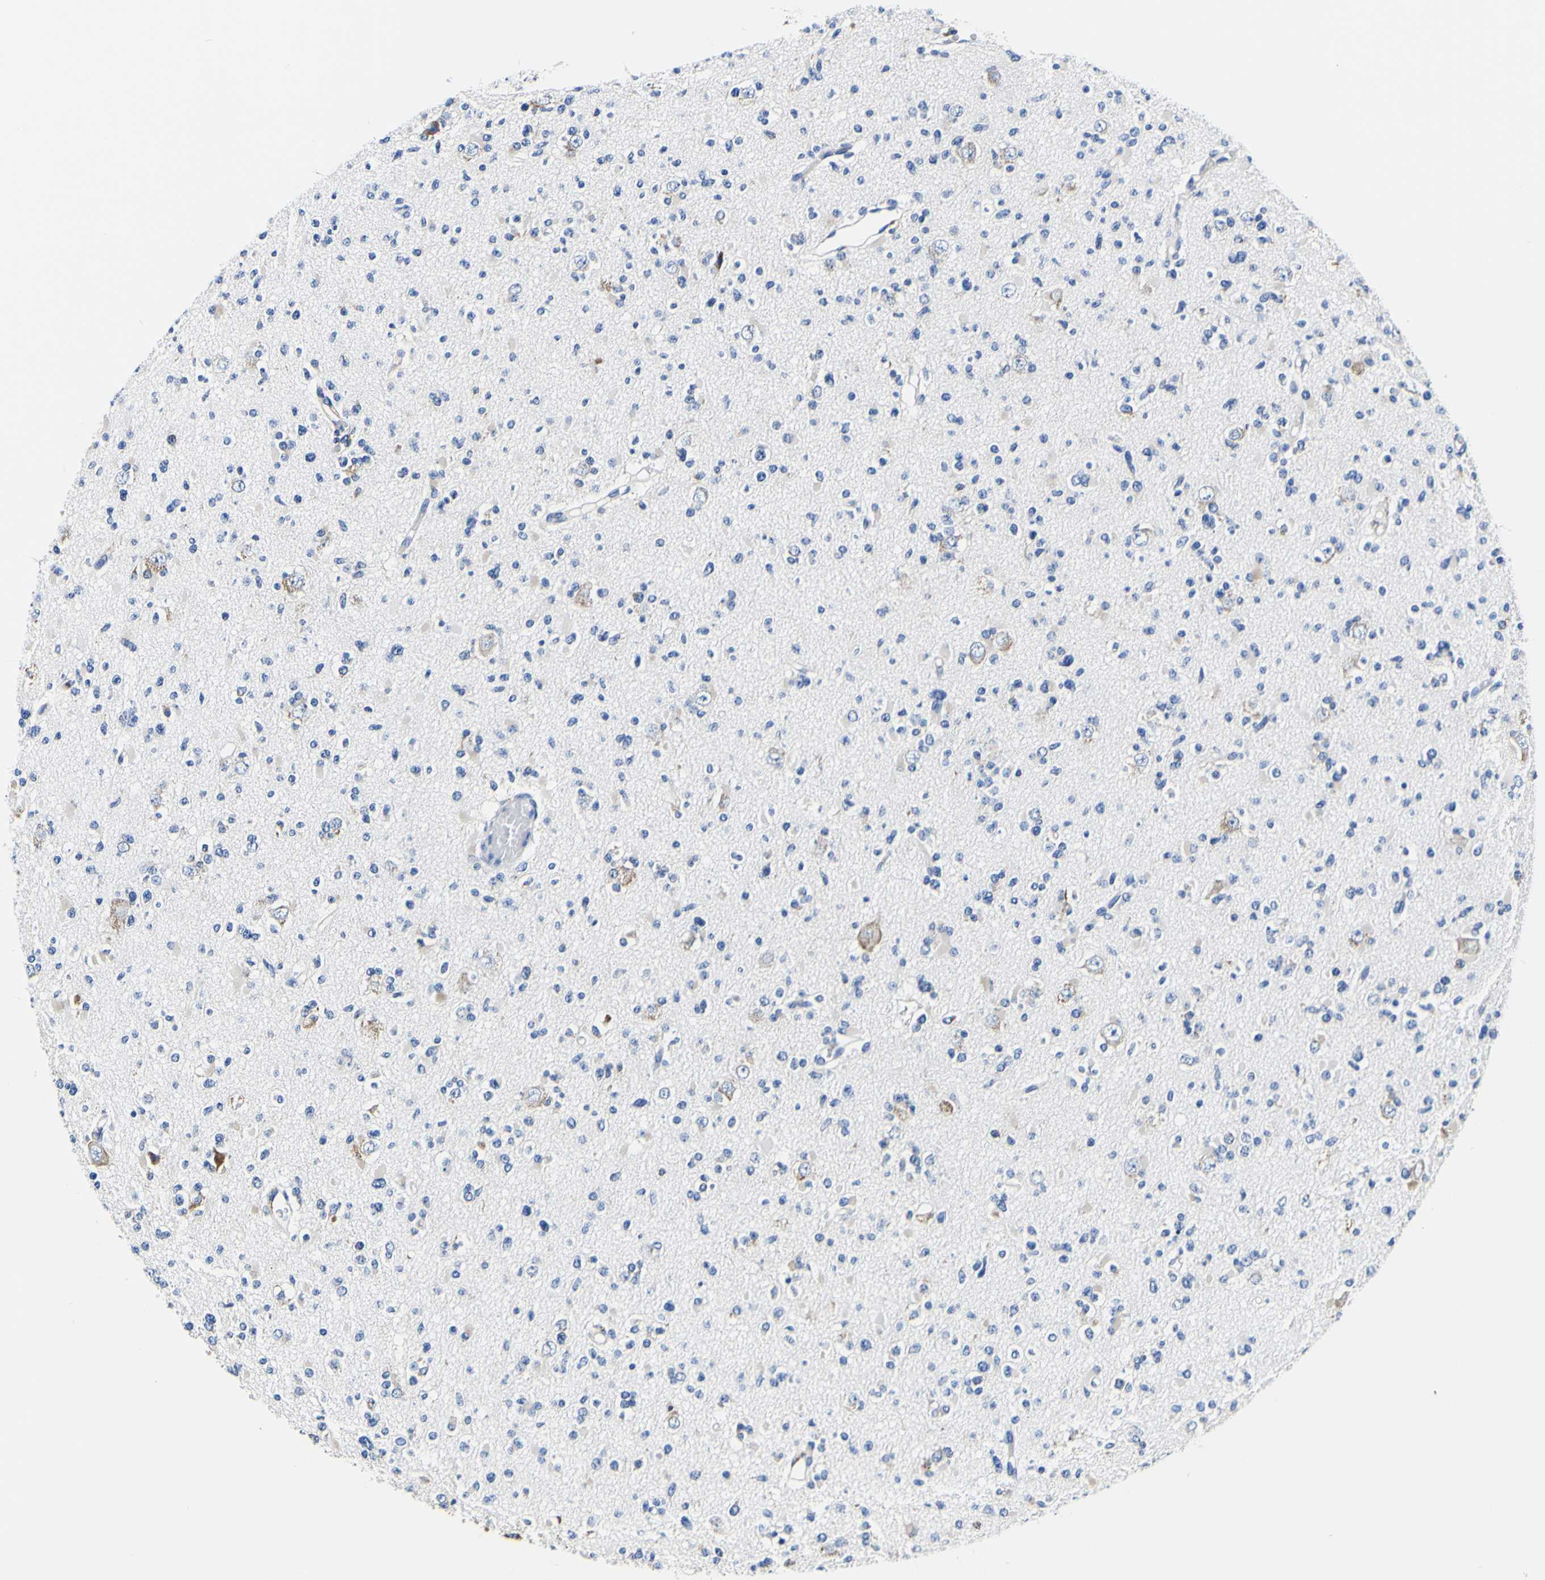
{"staining": {"intensity": "negative", "quantity": "none", "location": "none"}, "tissue": "glioma", "cell_type": "Tumor cells", "image_type": "cancer", "snomed": [{"axis": "morphology", "description": "Glioma, malignant, Low grade"}, {"axis": "topography", "description": "Brain"}], "caption": "DAB immunohistochemical staining of human glioma exhibits no significant positivity in tumor cells.", "gene": "P4HB", "patient": {"sex": "female", "age": 22}}